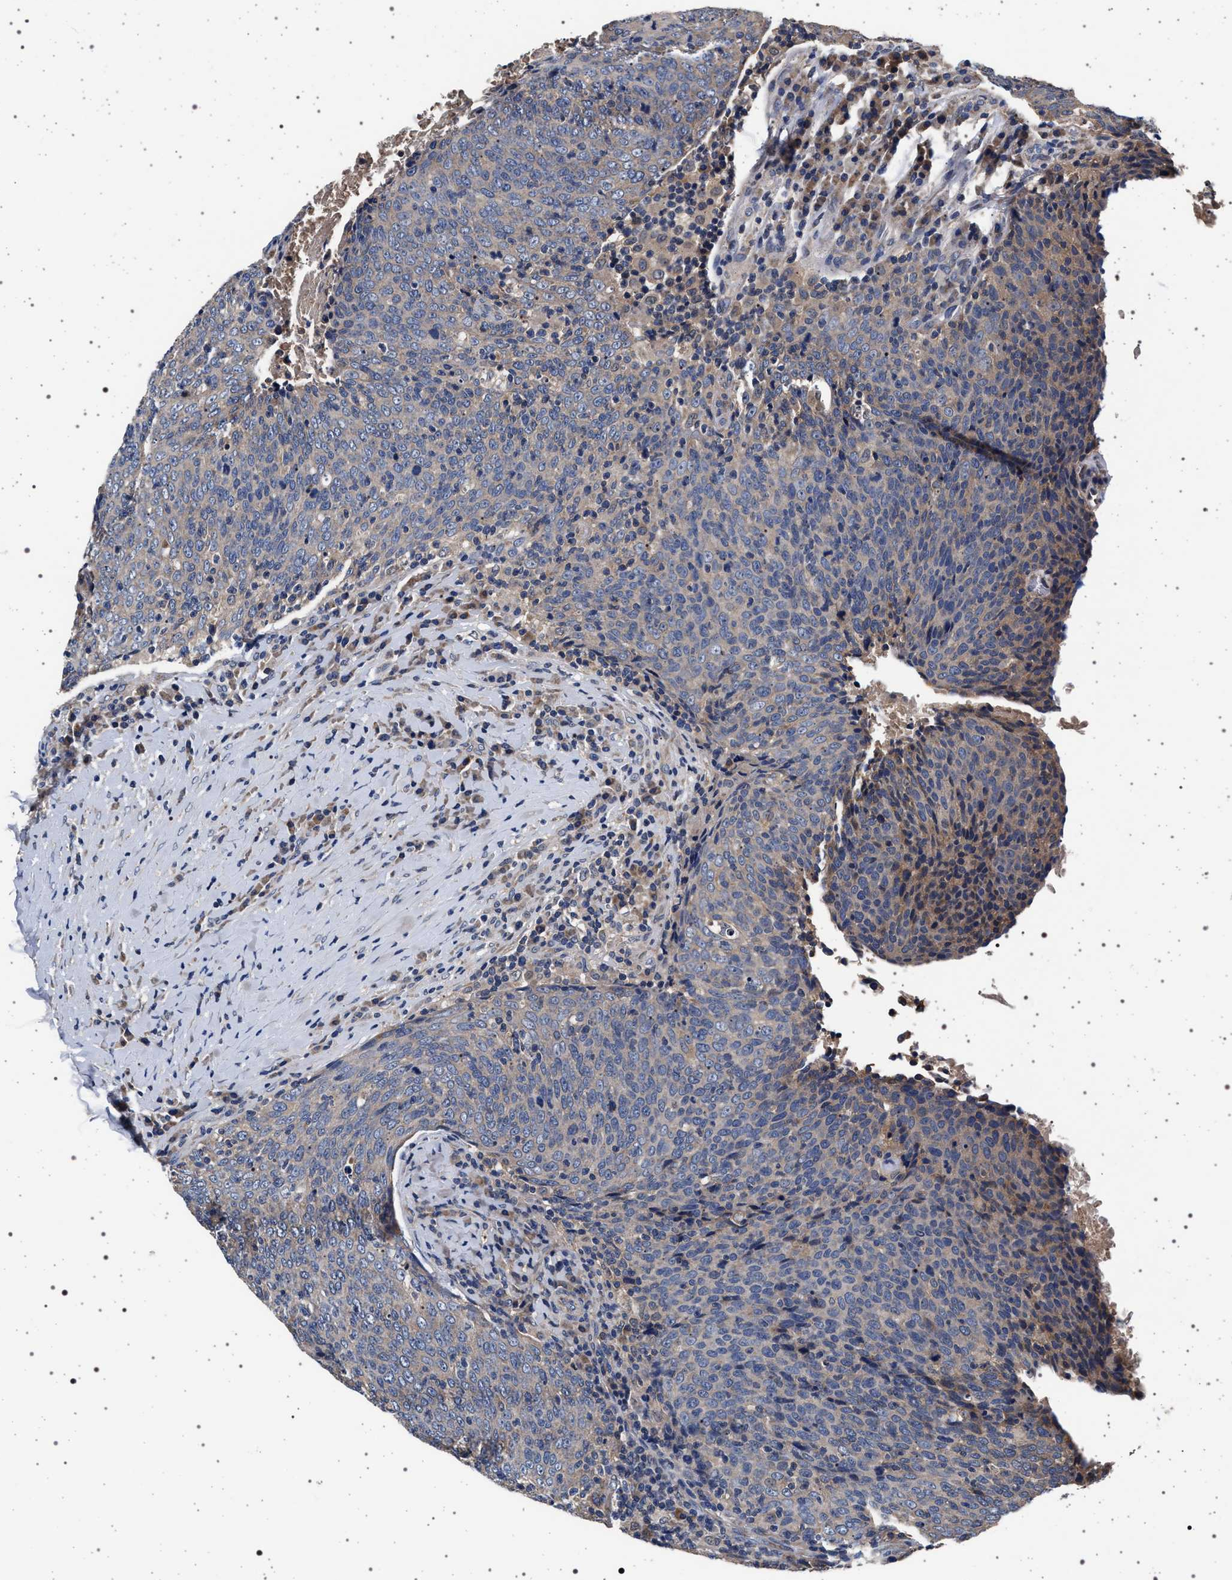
{"staining": {"intensity": "negative", "quantity": "none", "location": "none"}, "tissue": "head and neck cancer", "cell_type": "Tumor cells", "image_type": "cancer", "snomed": [{"axis": "morphology", "description": "Squamous cell carcinoma, NOS"}, {"axis": "morphology", "description": "Squamous cell carcinoma, metastatic, NOS"}, {"axis": "topography", "description": "Lymph node"}, {"axis": "topography", "description": "Head-Neck"}], "caption": "Human head and neck metastatic squamous cell carcinoma stained for a protein using immunohistochemistry exhibits no expression in tumor cells.", "gene": "MAP3K2", "patient": {"sex": "male", "age": 62}}